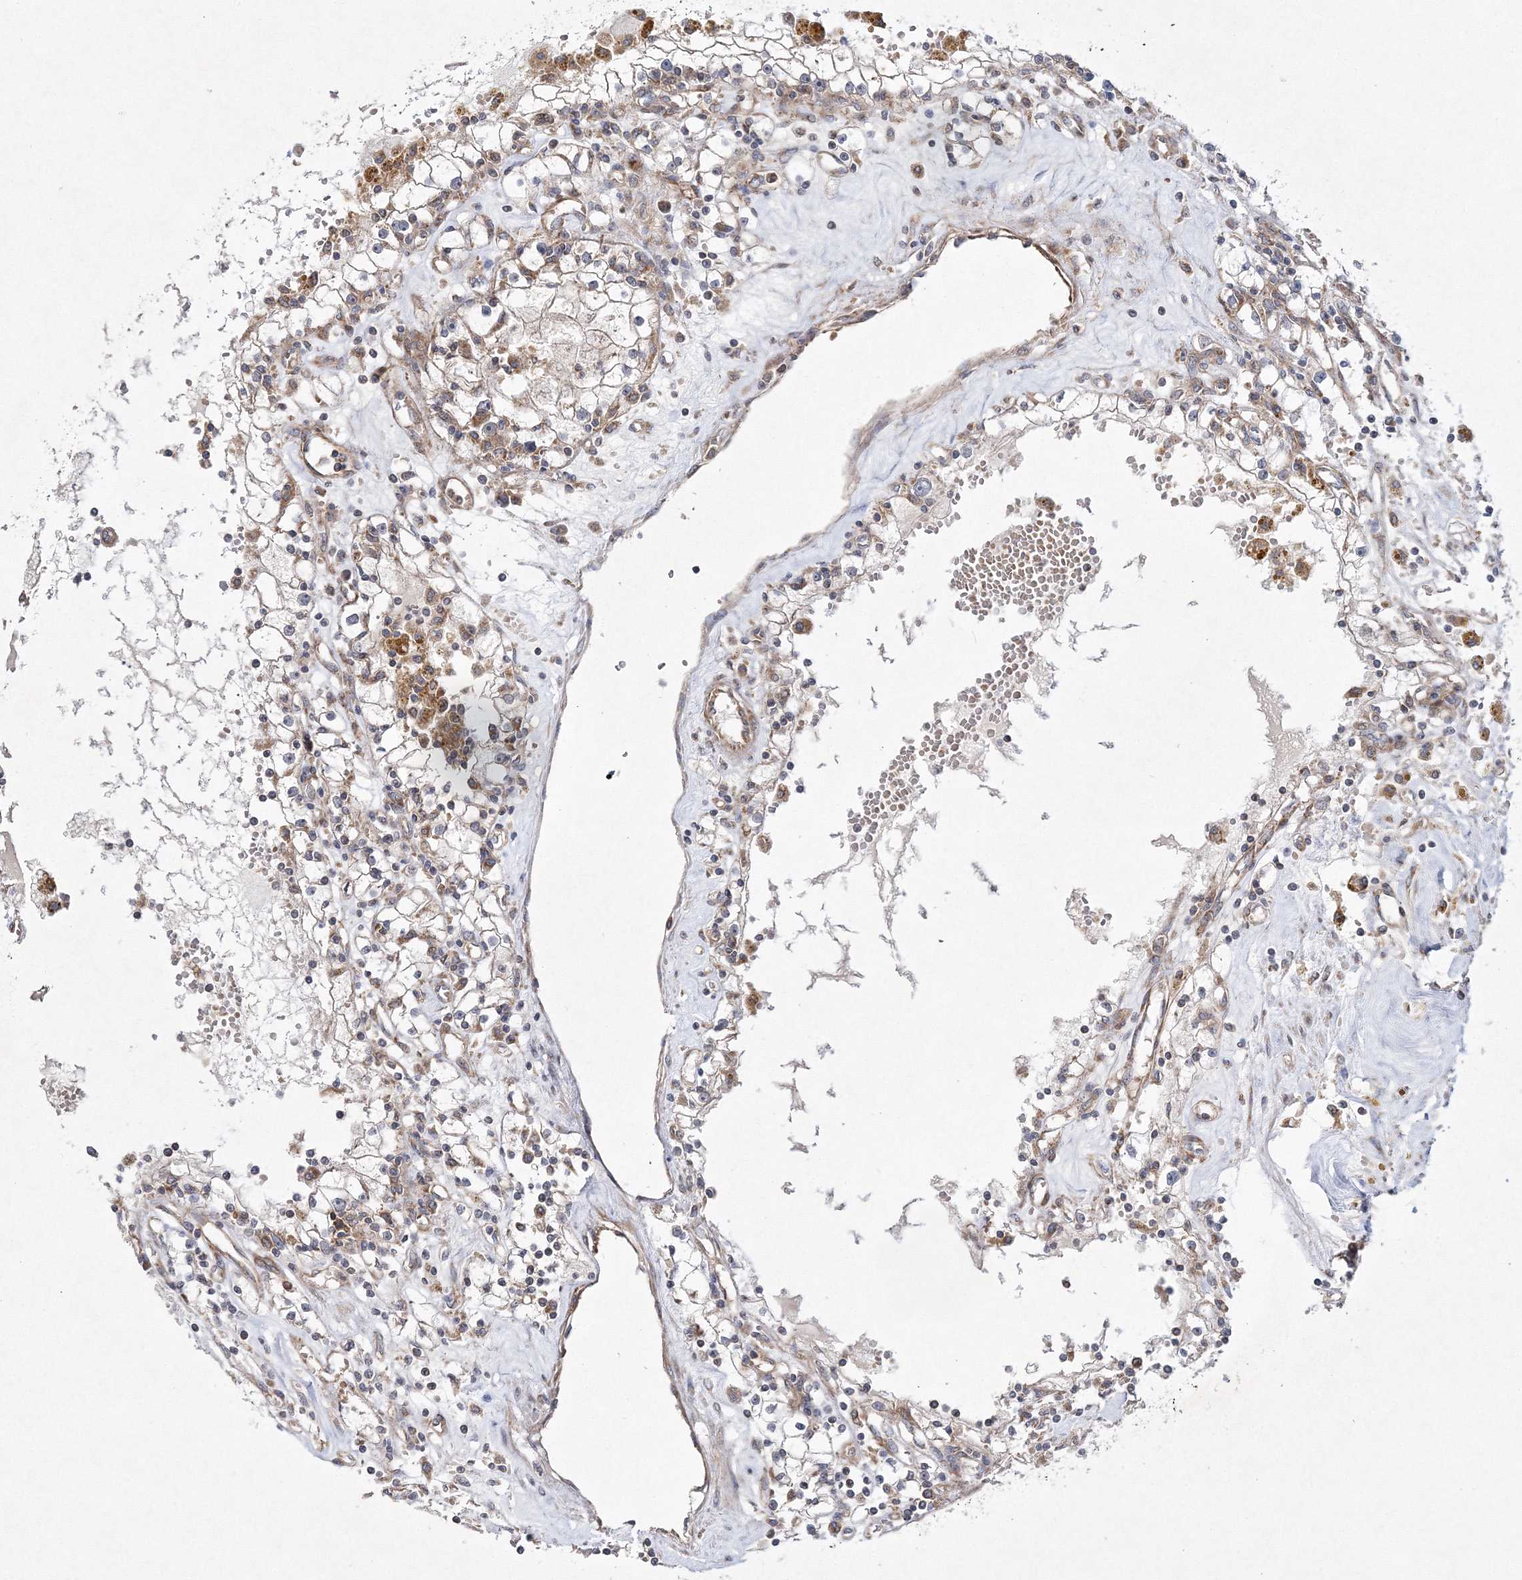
{"staining": {"intensity": "negative", "quantity": "none", "location": "none"}, "tissue": "renal cancer", "cell_type": "Tumor cells", "image_type": "cancer", "snomed": [{"axis": "morphology", "description": "Adenocarcinoma, NOS"}, {"axis": "topography", "description": "Kidney"}], "caption": "The micrograph shows no staining of tumor cells in renal adenocarcinoma.", "gene": "DNAJC13", "patient": {"sex": "male", "age": 56}}